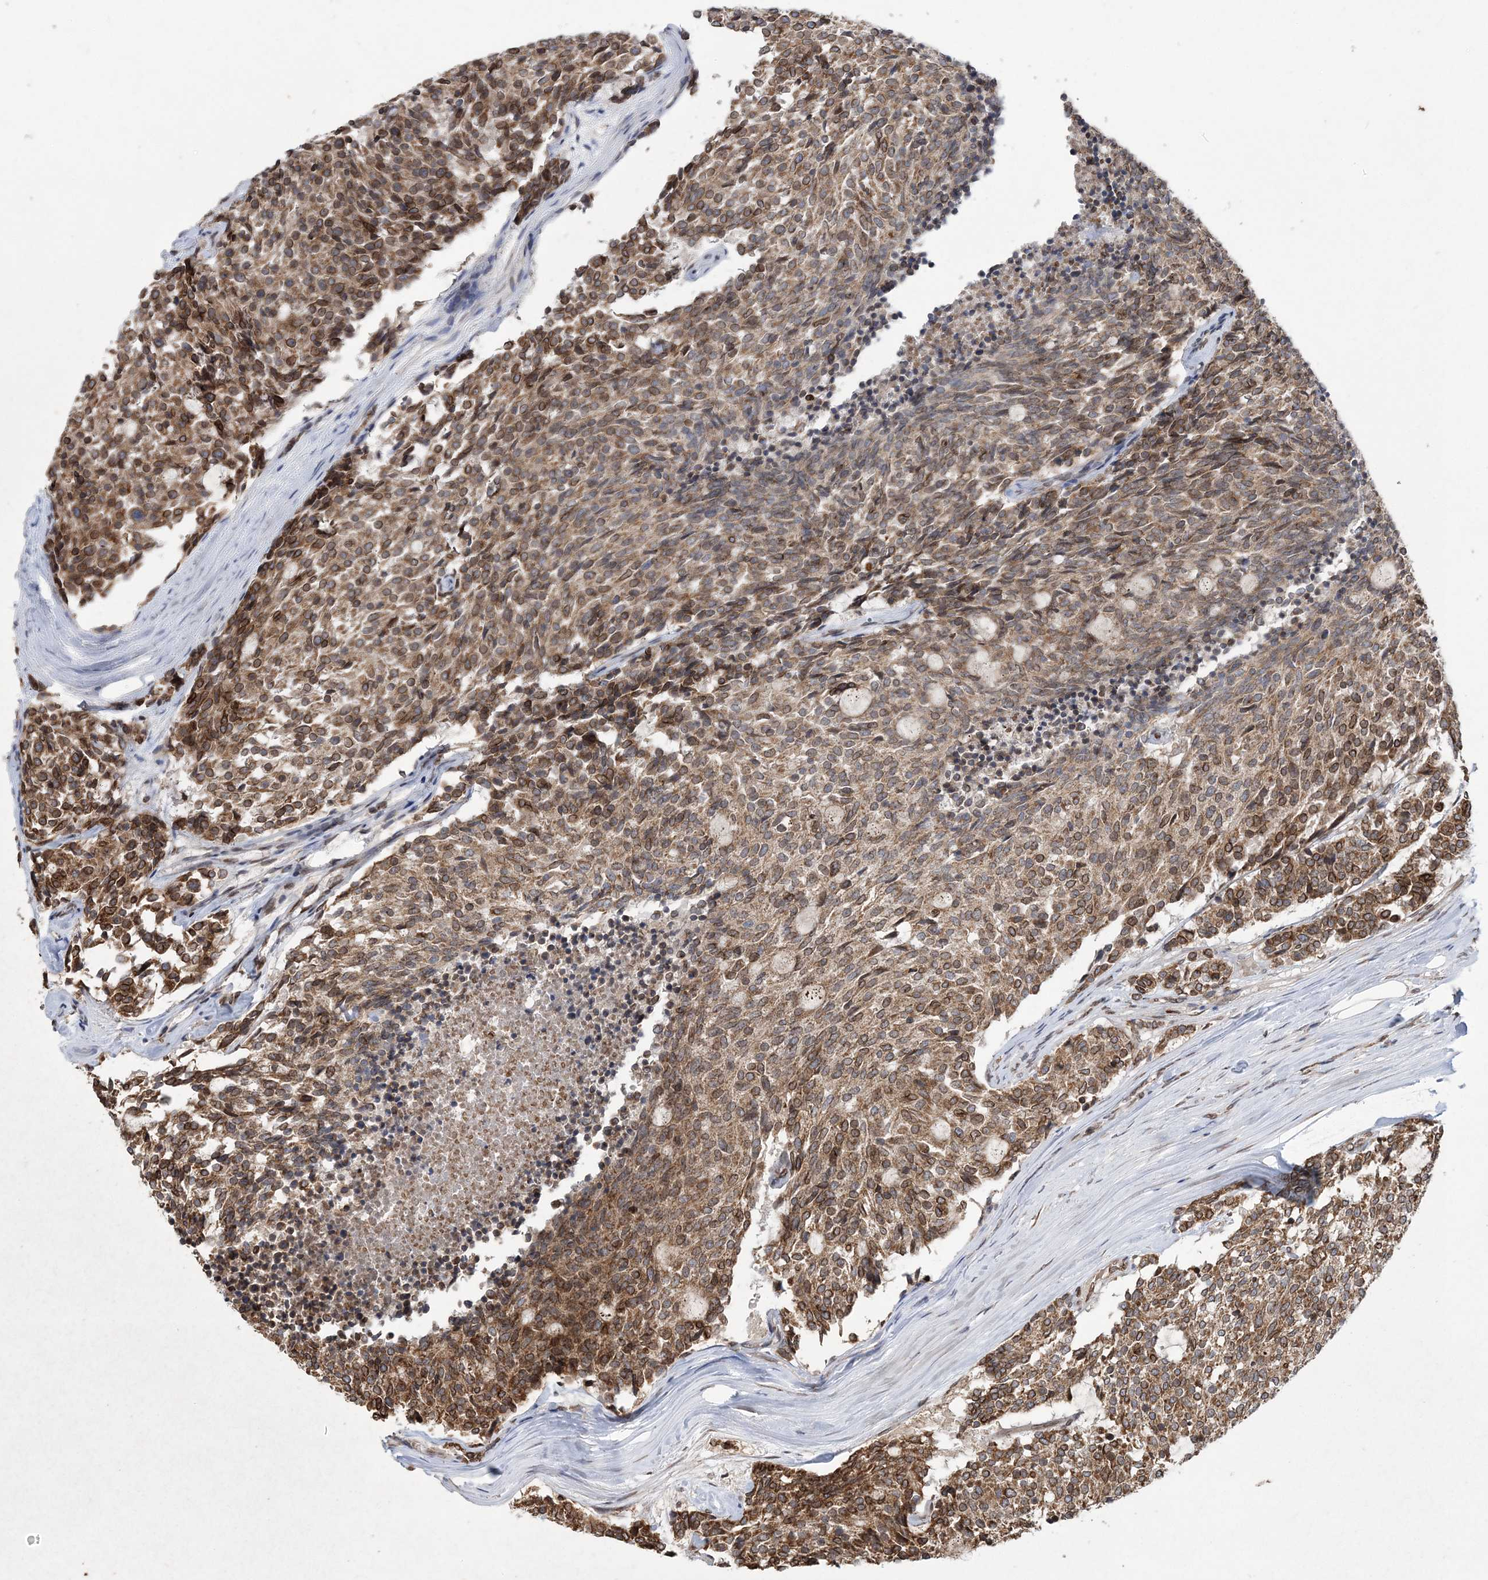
{"staining": {"intensity": "moderate", "quantity": ">75%", "location": "cytoplasmic/membranous,nuclear"}, "tissue": "carcinoid", "cell_type": "Tumor cells", "image_type": "cancer", "snomed": [{"axis": "morphology", "description": "Carcinoid, malignant, NOS"}, {"axis": "topography", "description": "Pancreas"}], "caption": "Protein expression analysis of human carcinoid (malignant) reveals moderate cytoplasmic/membranous and nuclear positivity in about >75% of tumor cells.", "gene": "DNAJC27", "patient": {"sex": "female", "age": 54}}